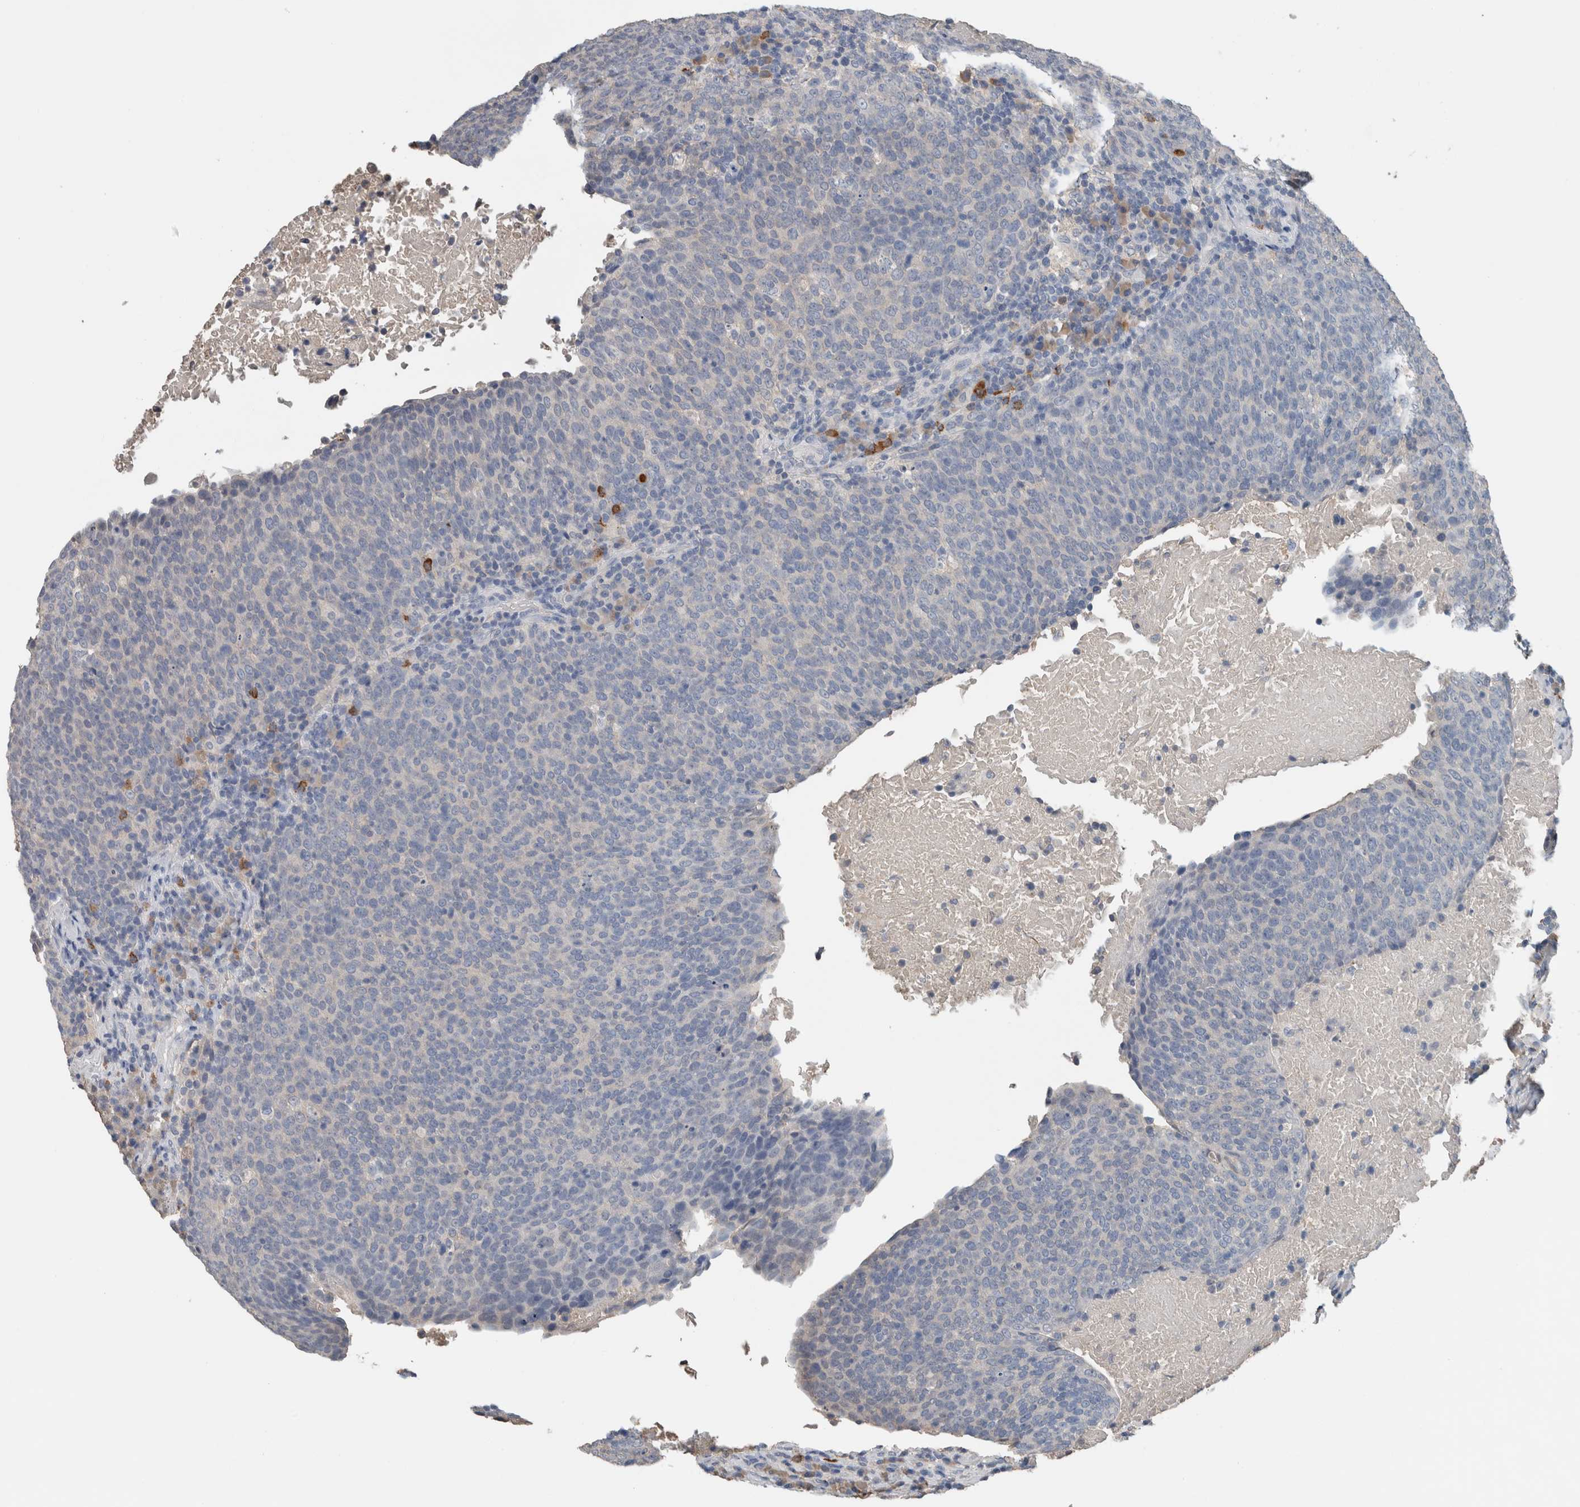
{"staining": {"intensity": "negative", "quantity": "none", "location": "none"}, "tissue": "head and neck cancer", "cell_type": "Tumor cells", "image_type": "cancer", "snomed": [{"axis": "morphology", "description": "Squamous cell carcinoma, NOS"}, {"axis": "morphology", "description": "Squamous cell carcinoma, metastatic, NOS"}, {"axis": "topography", "description": "Lymph node"}, {"axis": "topography", "description": "Head-Neck"}], "caption": "Immunohistochemistry photomicrograph of human head and neck cancer (squamous cell carcinoma) stained for a protein (brown), which displays no positivity in tumor cells.", "gene": "CRNN", "patient": {"sex": "male", "age": 62}}